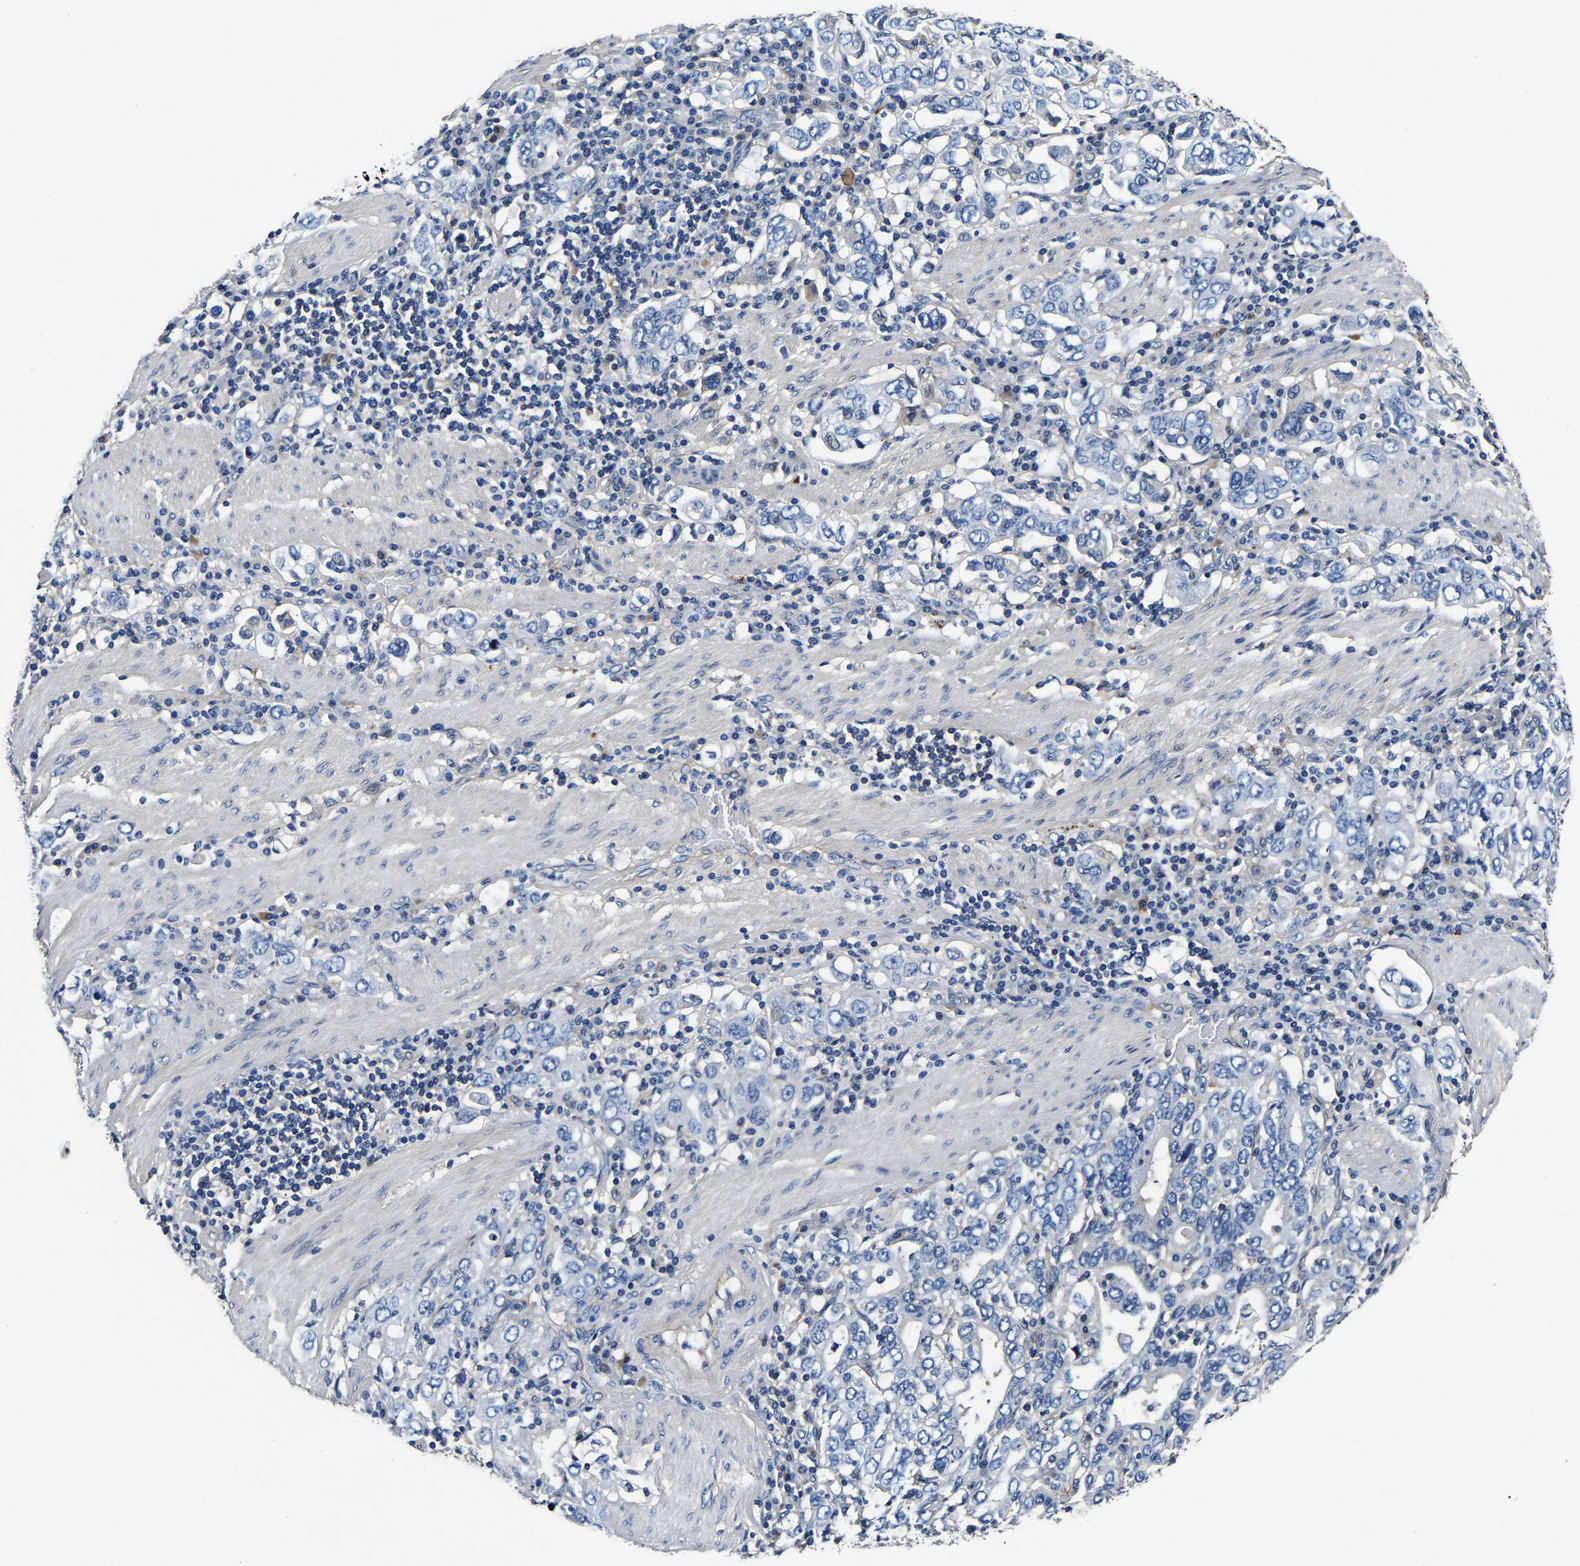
{"staining": {"intensity": "negative", "quantity": "none", "location": "none"}, "tissue": "stomach cancer", "cell_type": "Tumor cells", "image_type": "cancer", "snomed": [{"axis": "morphology", "description": "Adenocarcinoma, NOS"}, {"axis": "topography", "description": "Stomach, upper"}], "caption": "A high-resolution photomicrograph shows immunohistochemistry (IHC) staining of adenocarcinoma (stomach), which demonstrates no significant staining in tumor cells.", "gene": "SH3GLB1", "patient": {"sex": "male", "age": 62}}